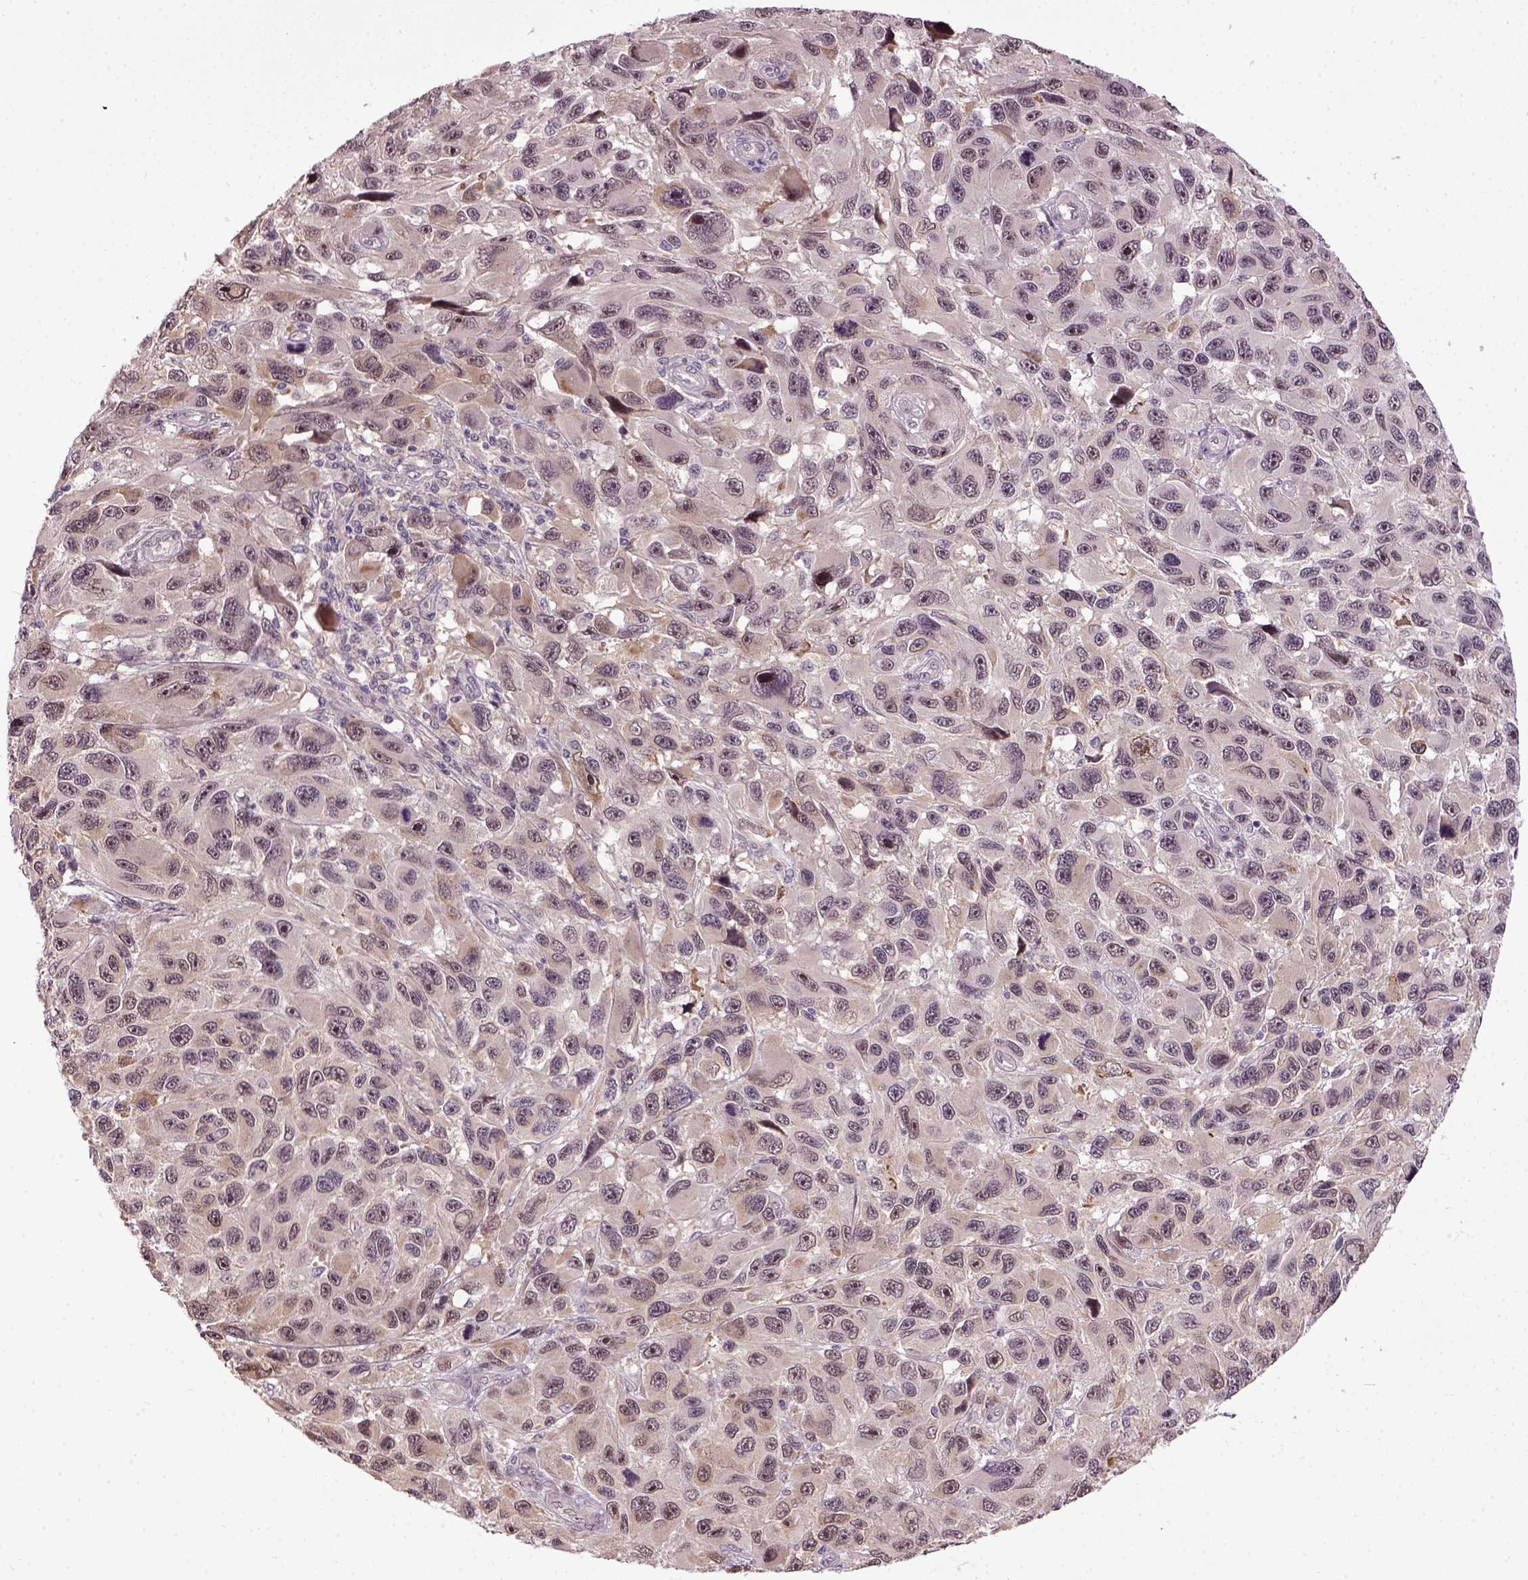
{"staining": {"intensity": "moderate", "quantity": "<25%", "location": "cytoplasmic/membranous"}, "tissue": "melanoma", "cell_type": "Tumor cells", "image_type": "cancer", "snomed": [{"axis": "morphology", "description": "Malignant melanoma, NOS"}, {"axis": "topography", "description": "Skin"}], "caption": "Protein staining reveals moderate cytoplasmic/membranous expression in approximately <25% of tumor cells in melanoma. Nuclei are stained in blue.", "gene": "RAB43", "patient": {"sex": "male", "age": 53}}